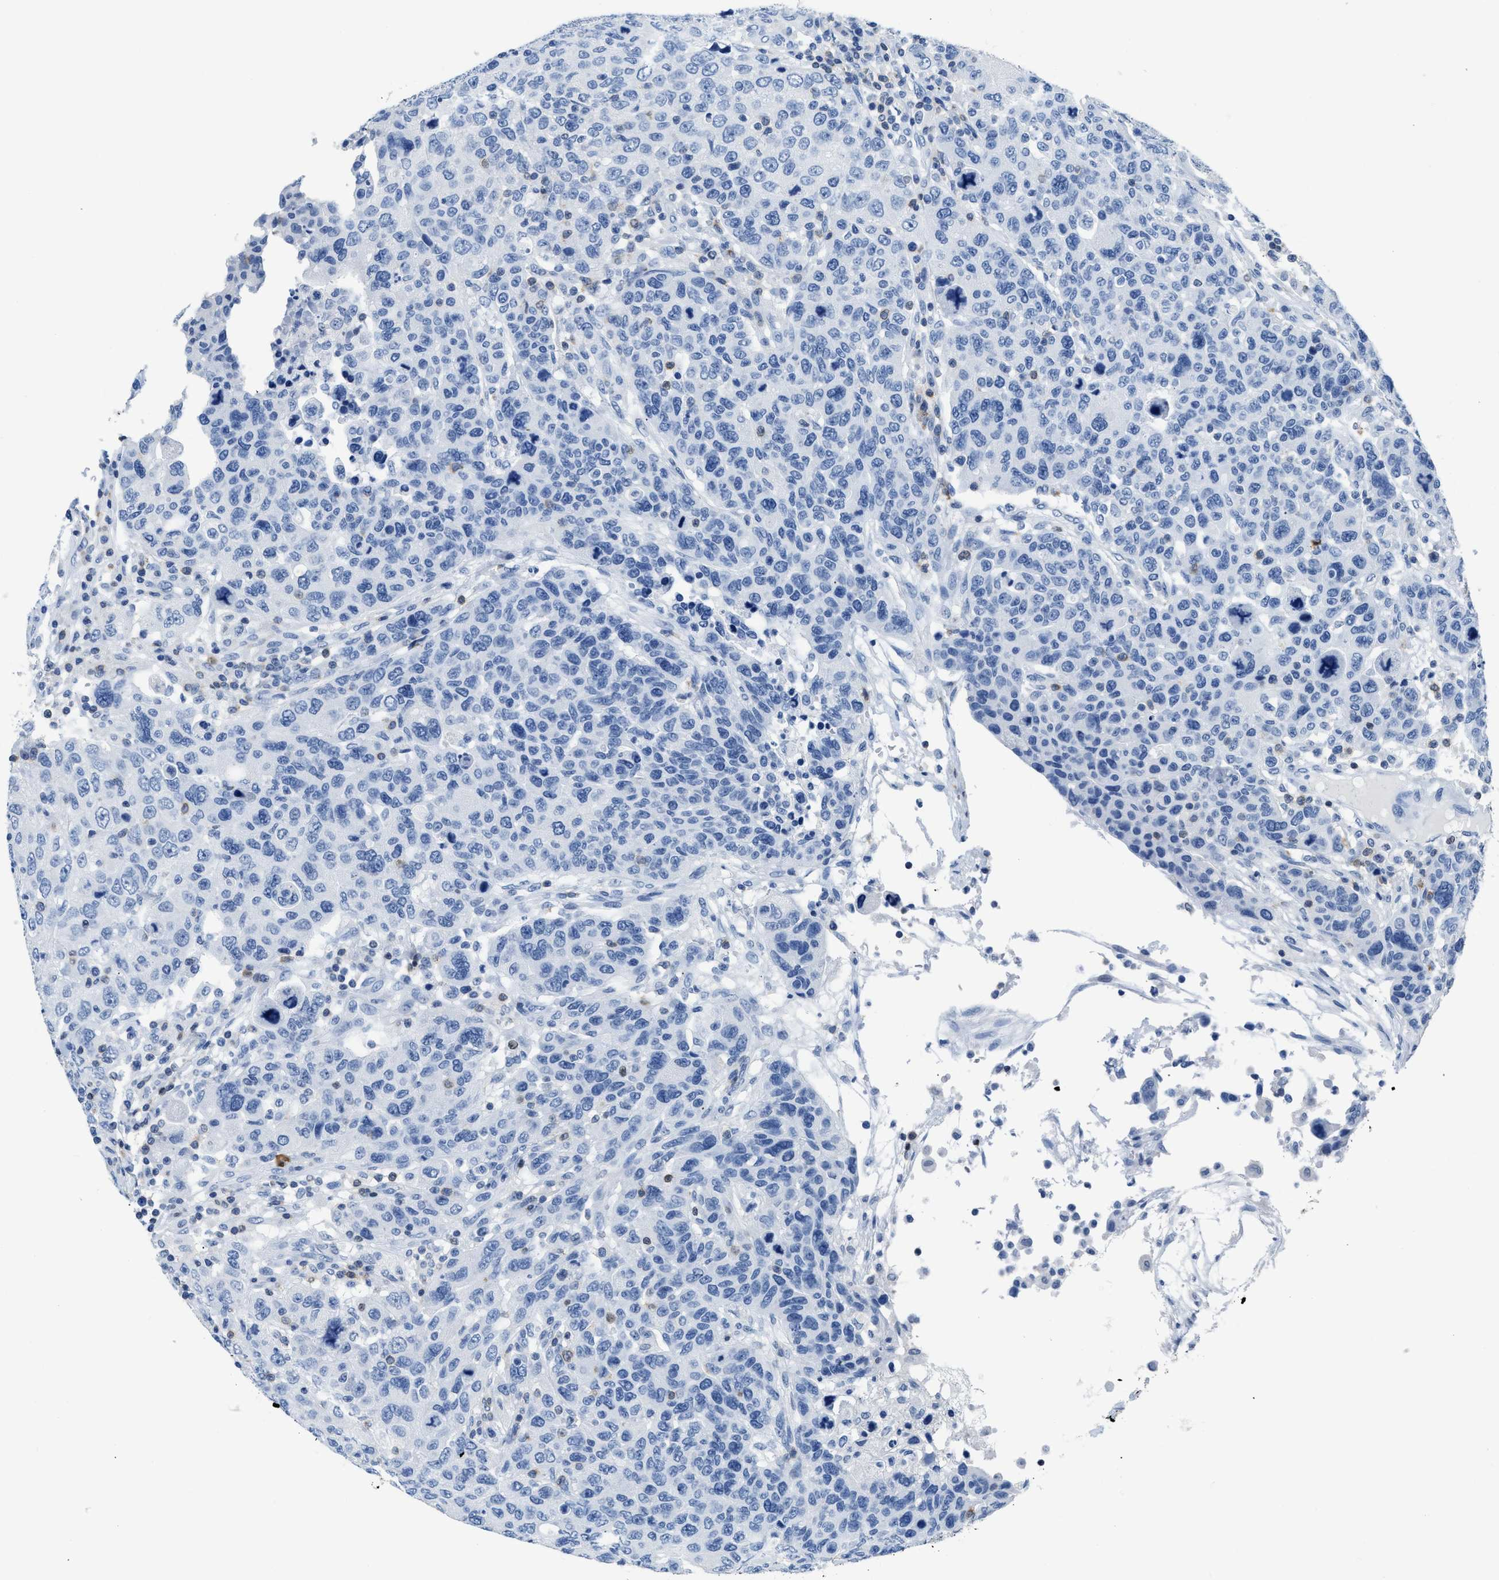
{"staining": {"intensity": "negative", "quantity": "none", "location": "none"}, "tissue": "breast cancer", "cell_type": "Tumor cells", "image_type": "cancer", "snomed": [{"axis": "morphology", "description": "Duct carcinoma"}, {"axis": "topography", "description": "Breast"}], "caption": "The immunohistochemistry (IHC) photomicrograph has no significant positivity in tumor cells of breast cancer tissue. The staining was performed using DAB to visualize the protein expression in brown, while the nuclei were stained in blue with hematoxylin (Magnification: 20x).", "gene": "NFATC2", "patient": {"sex": "female", "age": 37}}